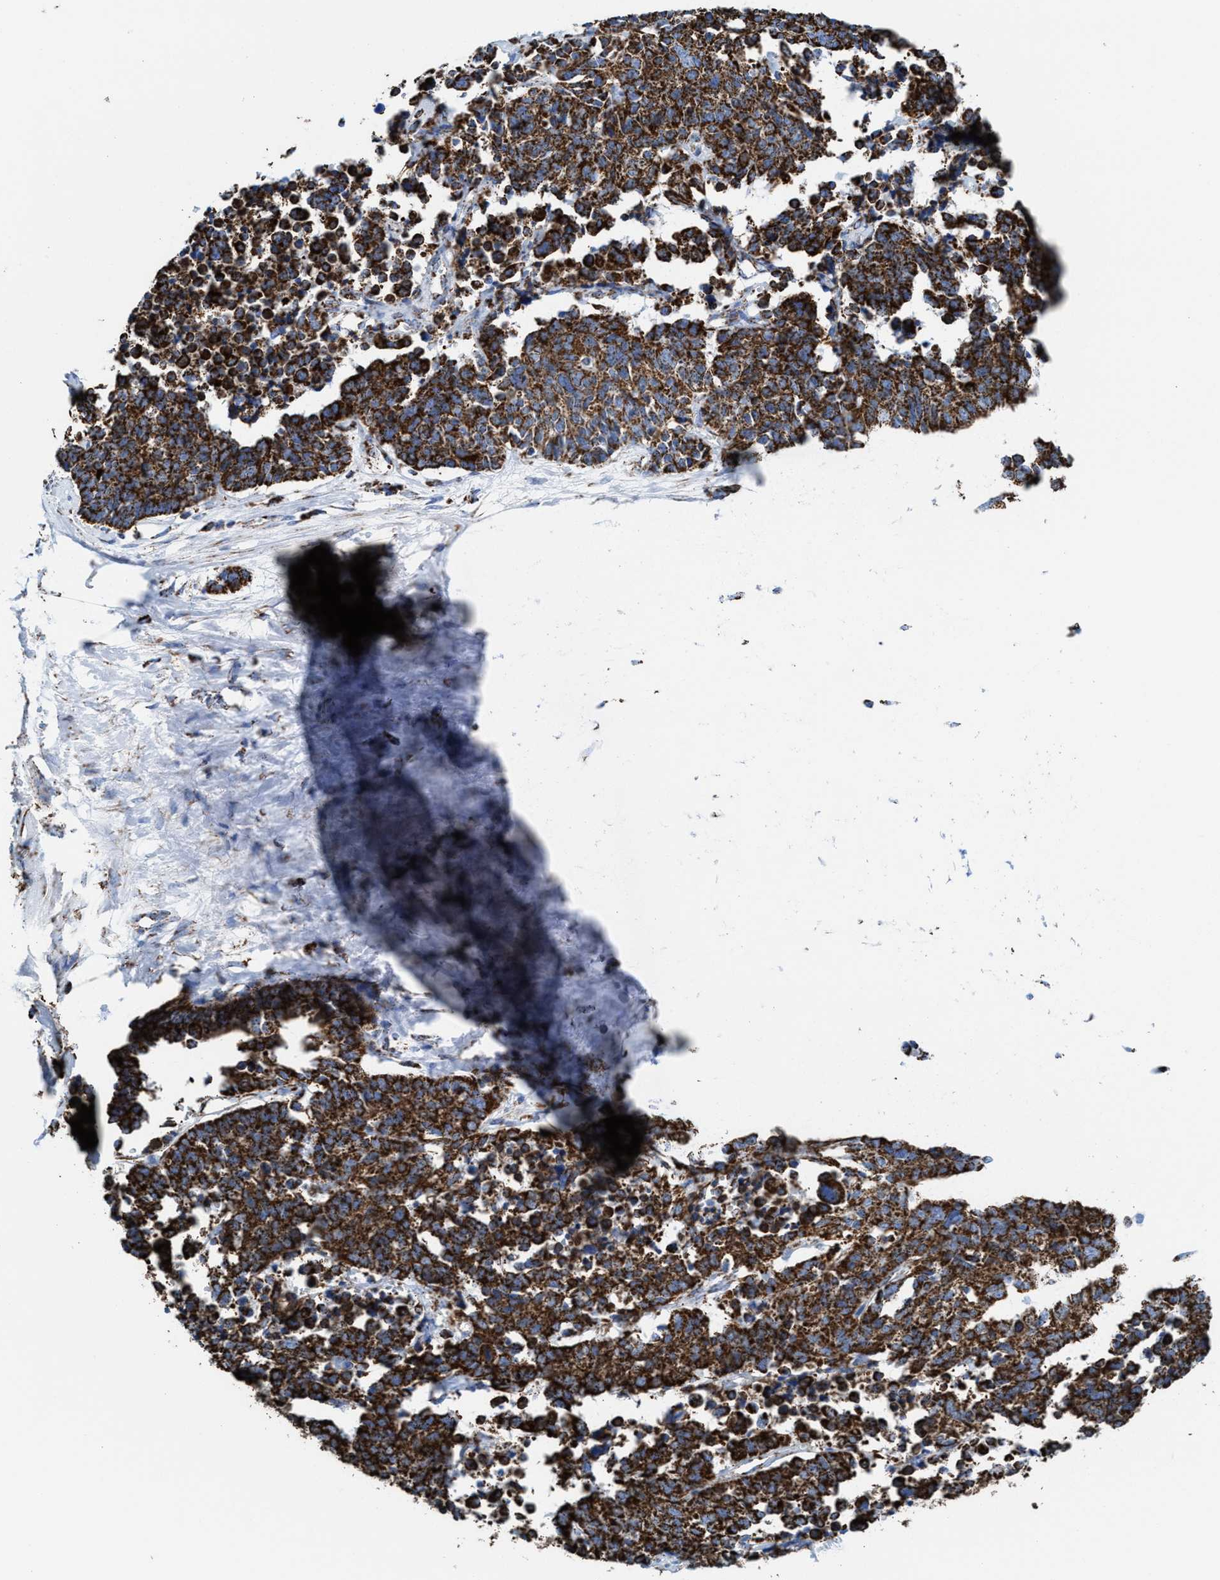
{"staining": {"intensity": "strong", "quantity": ">75%", "location": "cytoplasmic/membranous"}, "tissue": "cervical cancer", "cell_type": "Tumor cells", "image_type": "cancer", "snomed": [{"axis": "morphology", "description": "Squamous cell carcinoma, NOS"}, {"axis": "topography", "description": "Cervix"}], "caption": "A high amount of strong cytoplasmic/membranous staining is identified in about >75% of tumor cells in cervical squamous cell carcinoma tissue.", "gene": "ECHS1", "patient": {"sex": "female", "age": 35}}